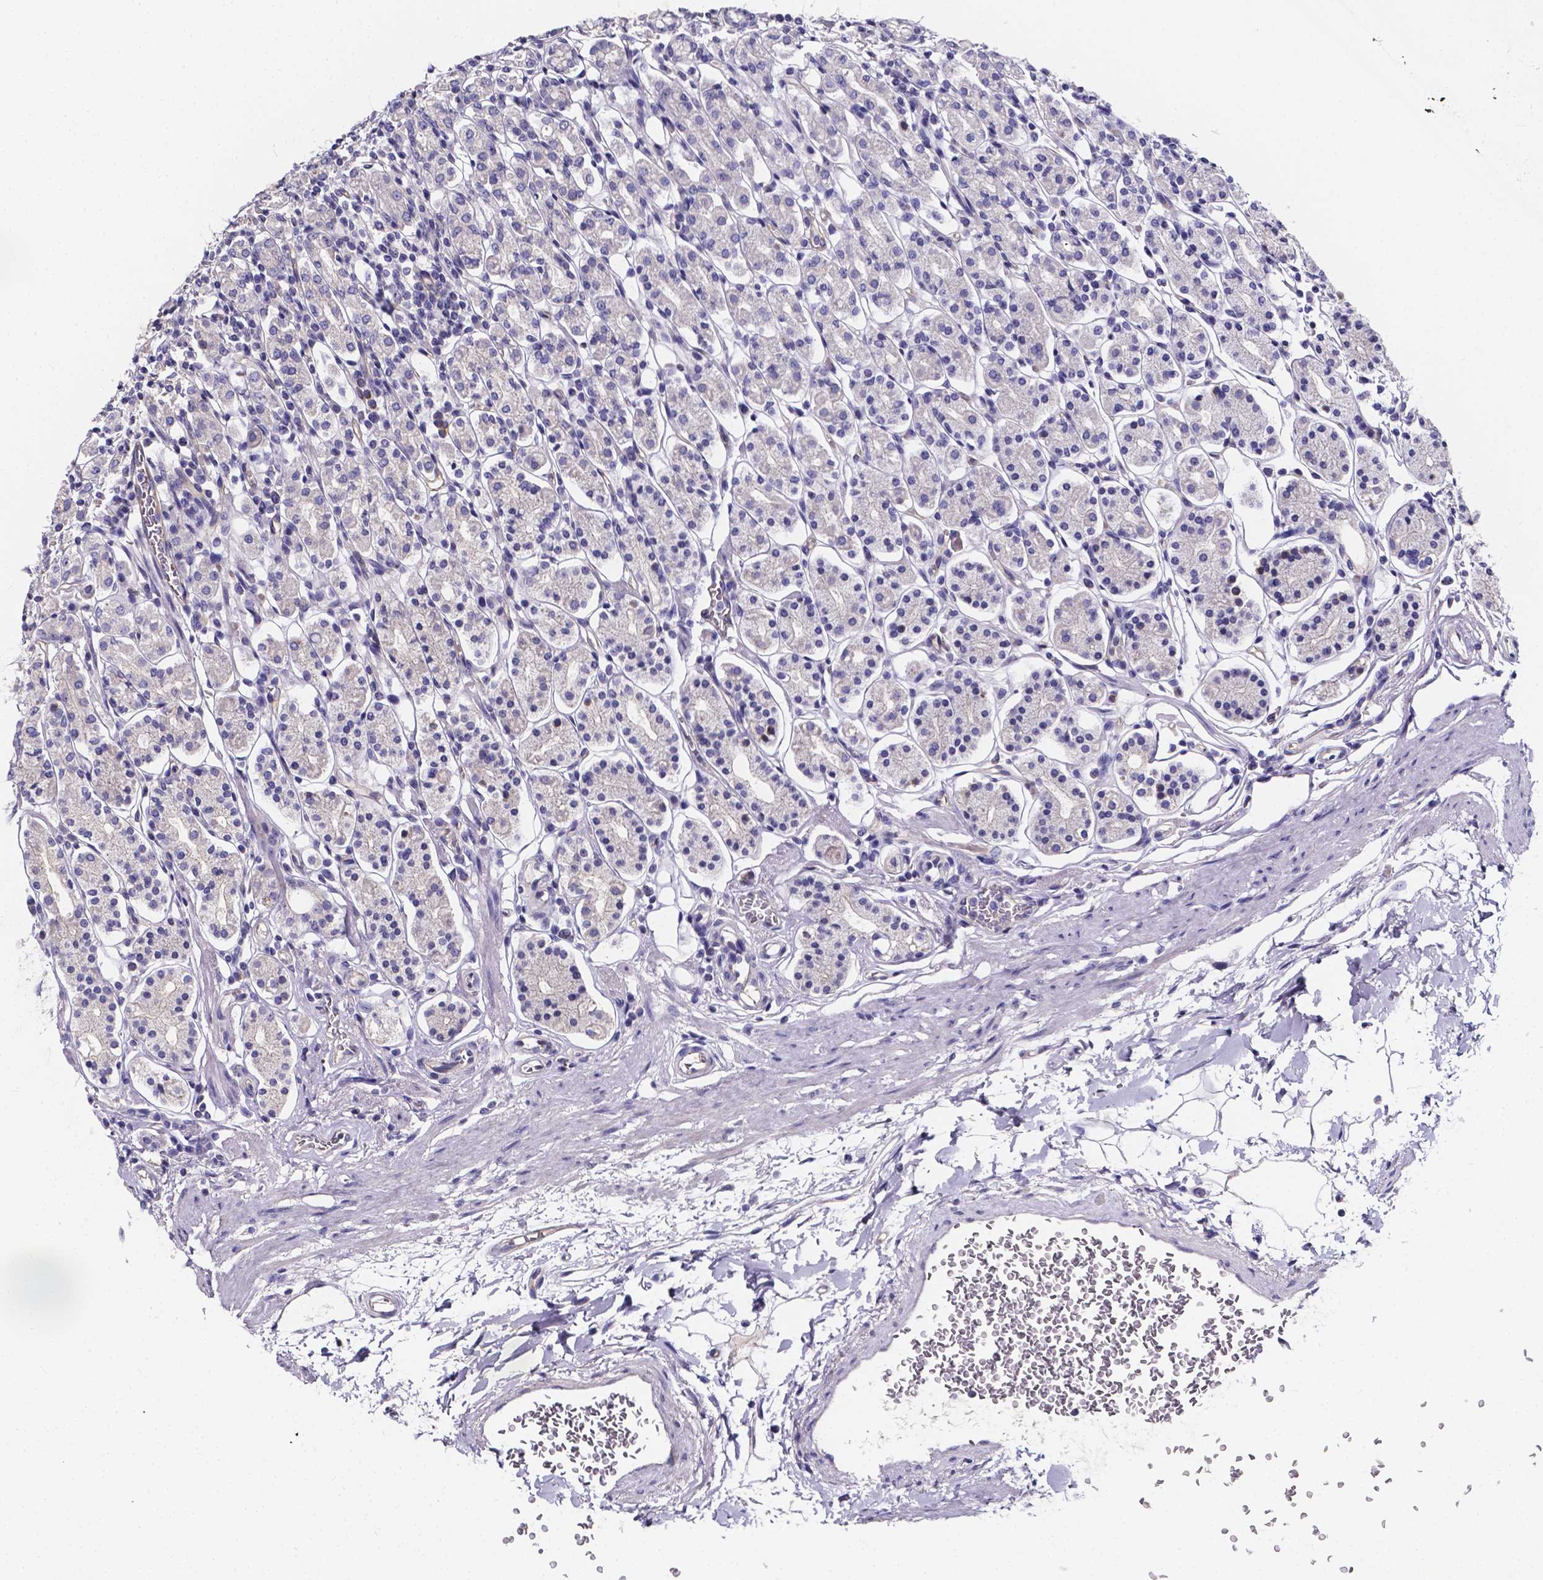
{"staining": {"intensity": "negative", "quantity": "none", "location": "none"}, "tissue": "stomach", "cell_type": "Glandular cells", "image_type": "normal", "snomed": [{"axis": "morphology", "description": "Normal tissue, NOS"}, {"axis": "topography", "description": "Stomach, upper"}, {"axis": "topography", "description": "Stomach"}], "caption": "Human stomach stained for a protein using IHC exhibits no expression in glandular cells.", "gene": "CACNG8", "patient": {"sex": "male", "age": 62}}